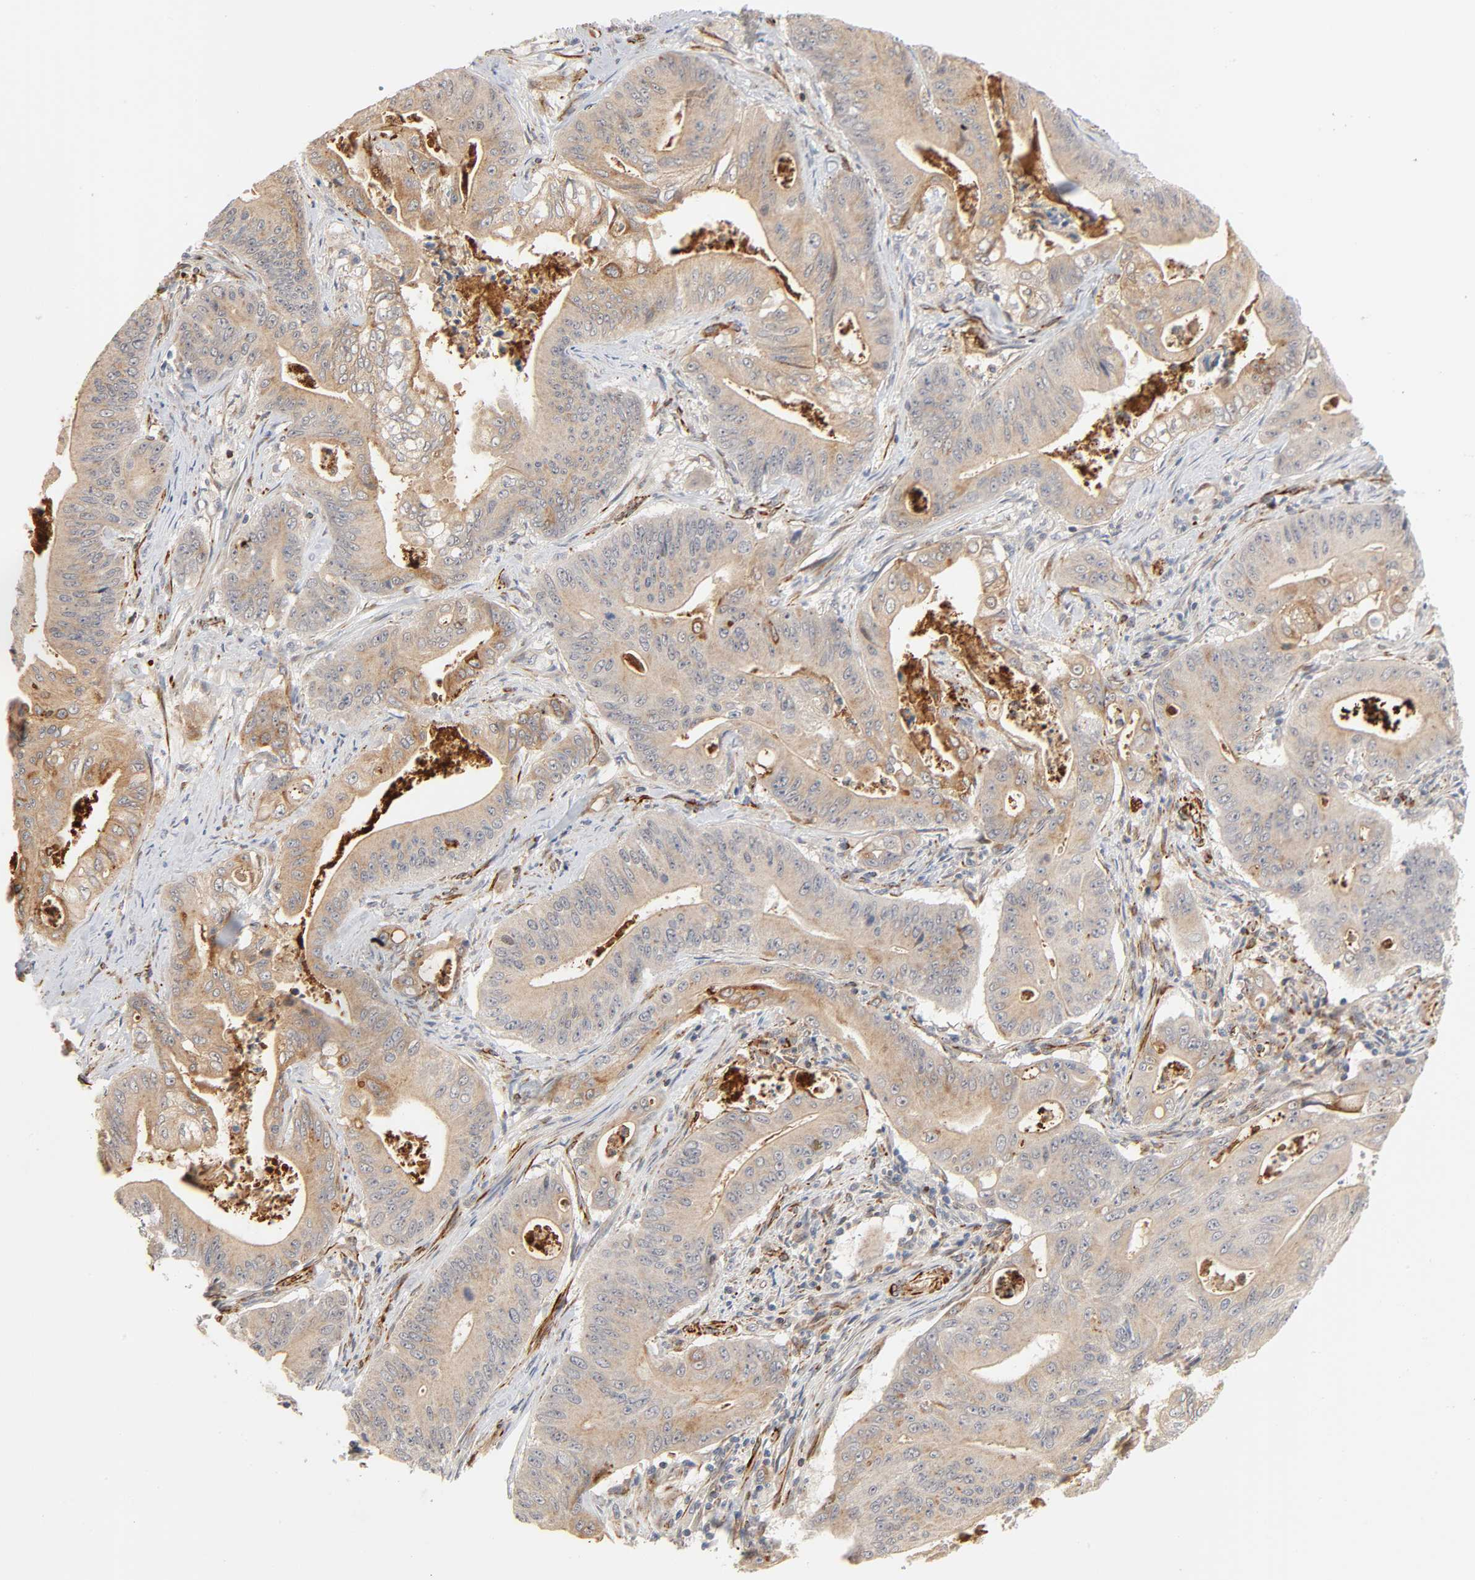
{"staining": {"intensity": "moderate", "quantity": ">75%", "location": "cytoplasmic/membranous"}, "tissue": "pancreatic cancer", "cell_type": "Tumor cells", "image_type": "cancer", "snomed": [{"axis": "morphology", "description": "Normal tissue, NOS"}, {"axis": "topography", "description": "Lymph node"}], "caption": "Protein expression analysis of human pancreatic cancer reveals moderate cytoplasmic/membranous positivity in approximately >75% of tumor cells.", "gene": "REEP6", "patient": {"sex": "male", "age": 62}}